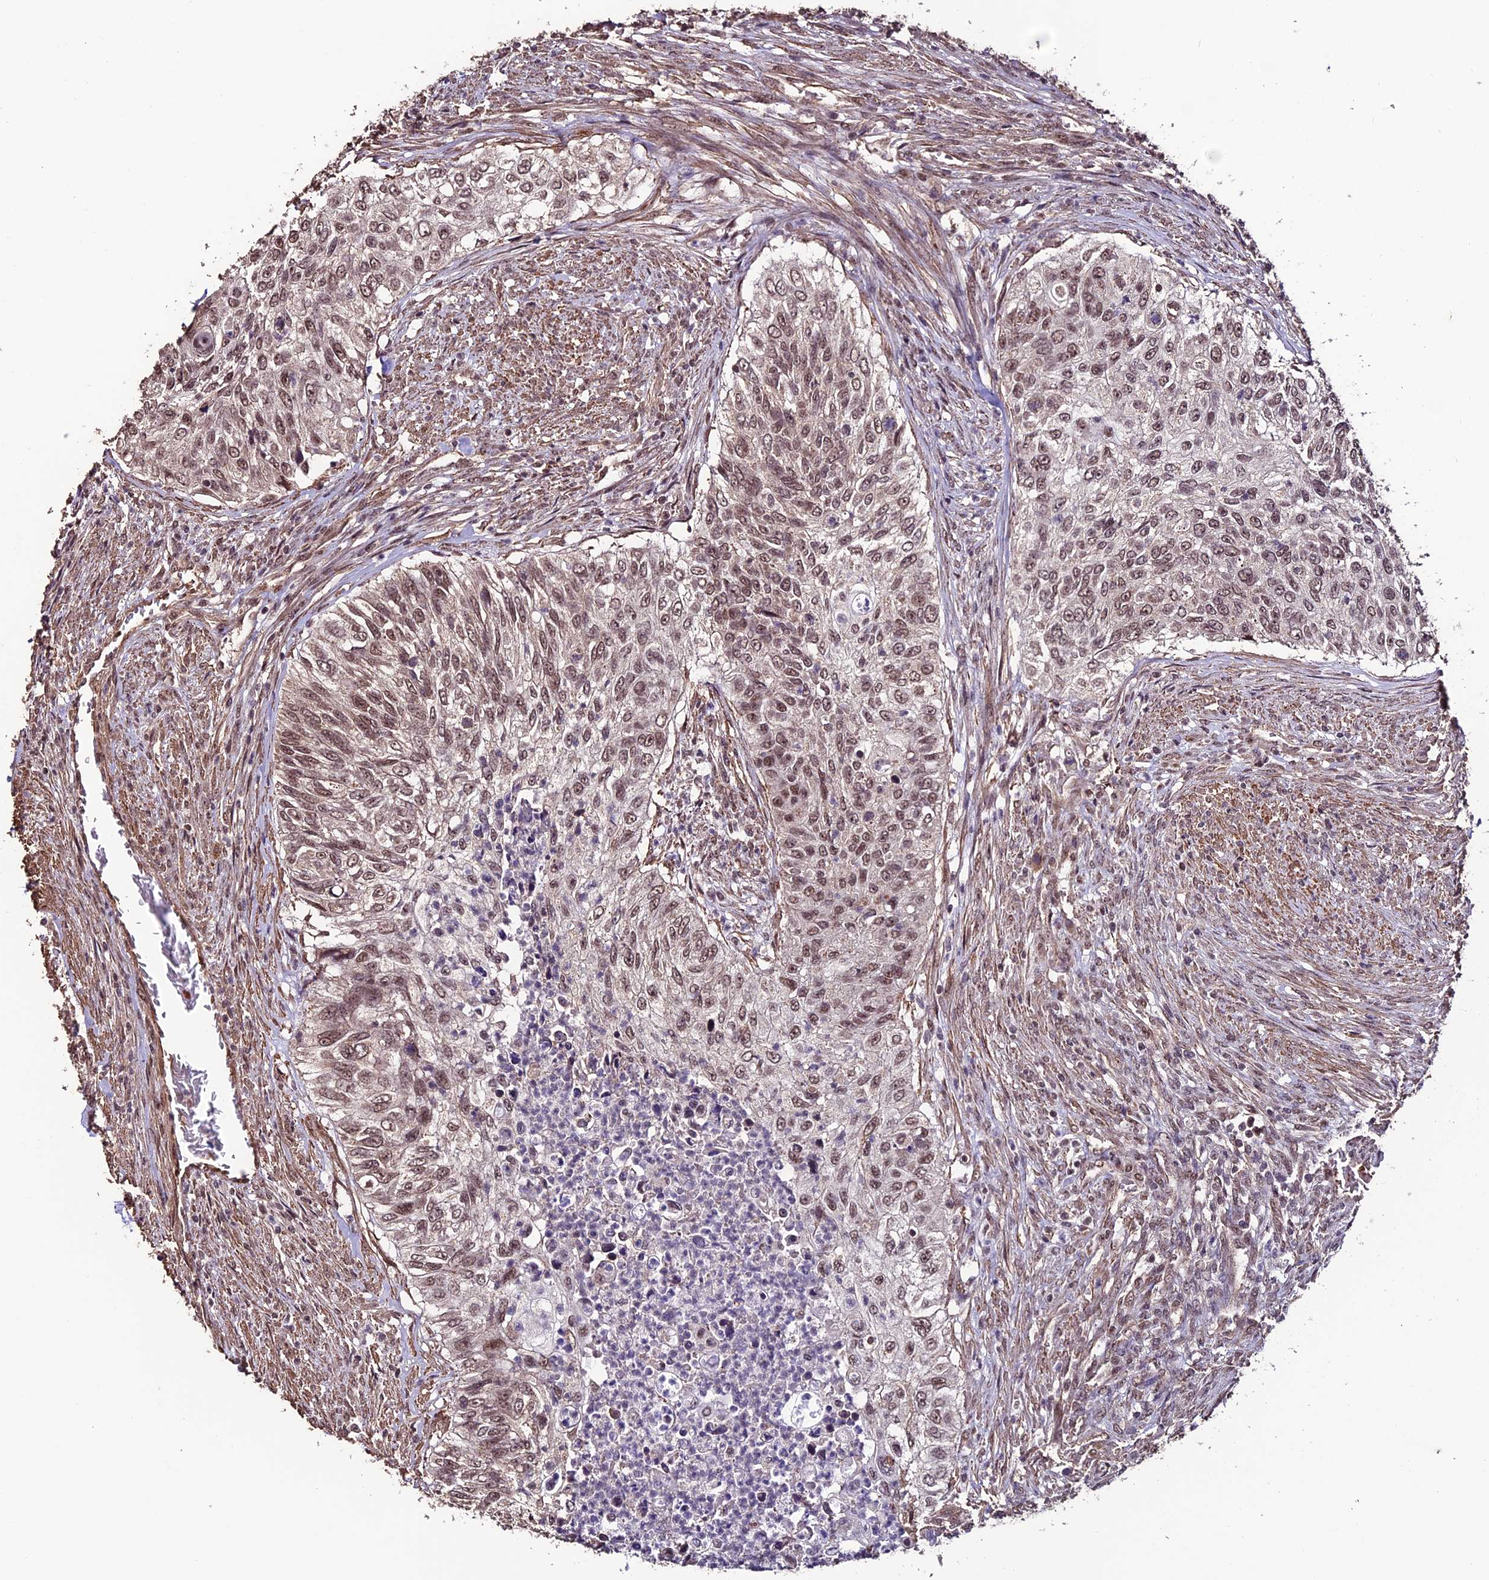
{"staining": {"intensity": "moderate", "quantity": ">75%", "location": "nuclear"}, "tissue": "urothelial cancer", "cell_type": "Tumor cells", "image_type": "cancer", "snomed": [{"axis": "morphology", "description": "Urothelial carcinoma, High grade"}, {"axis": "topography", "description": "Urinary bladder"}], "caption": "A photomicrograph showing moderate nuclear positivity in approximately >75% of tumor cells in high-grade urothelial carcinoma, as visualized by brown immunohistochemical staining.", "gene": "CABIN1", "patient": {"sex": "female", "age": 60}}